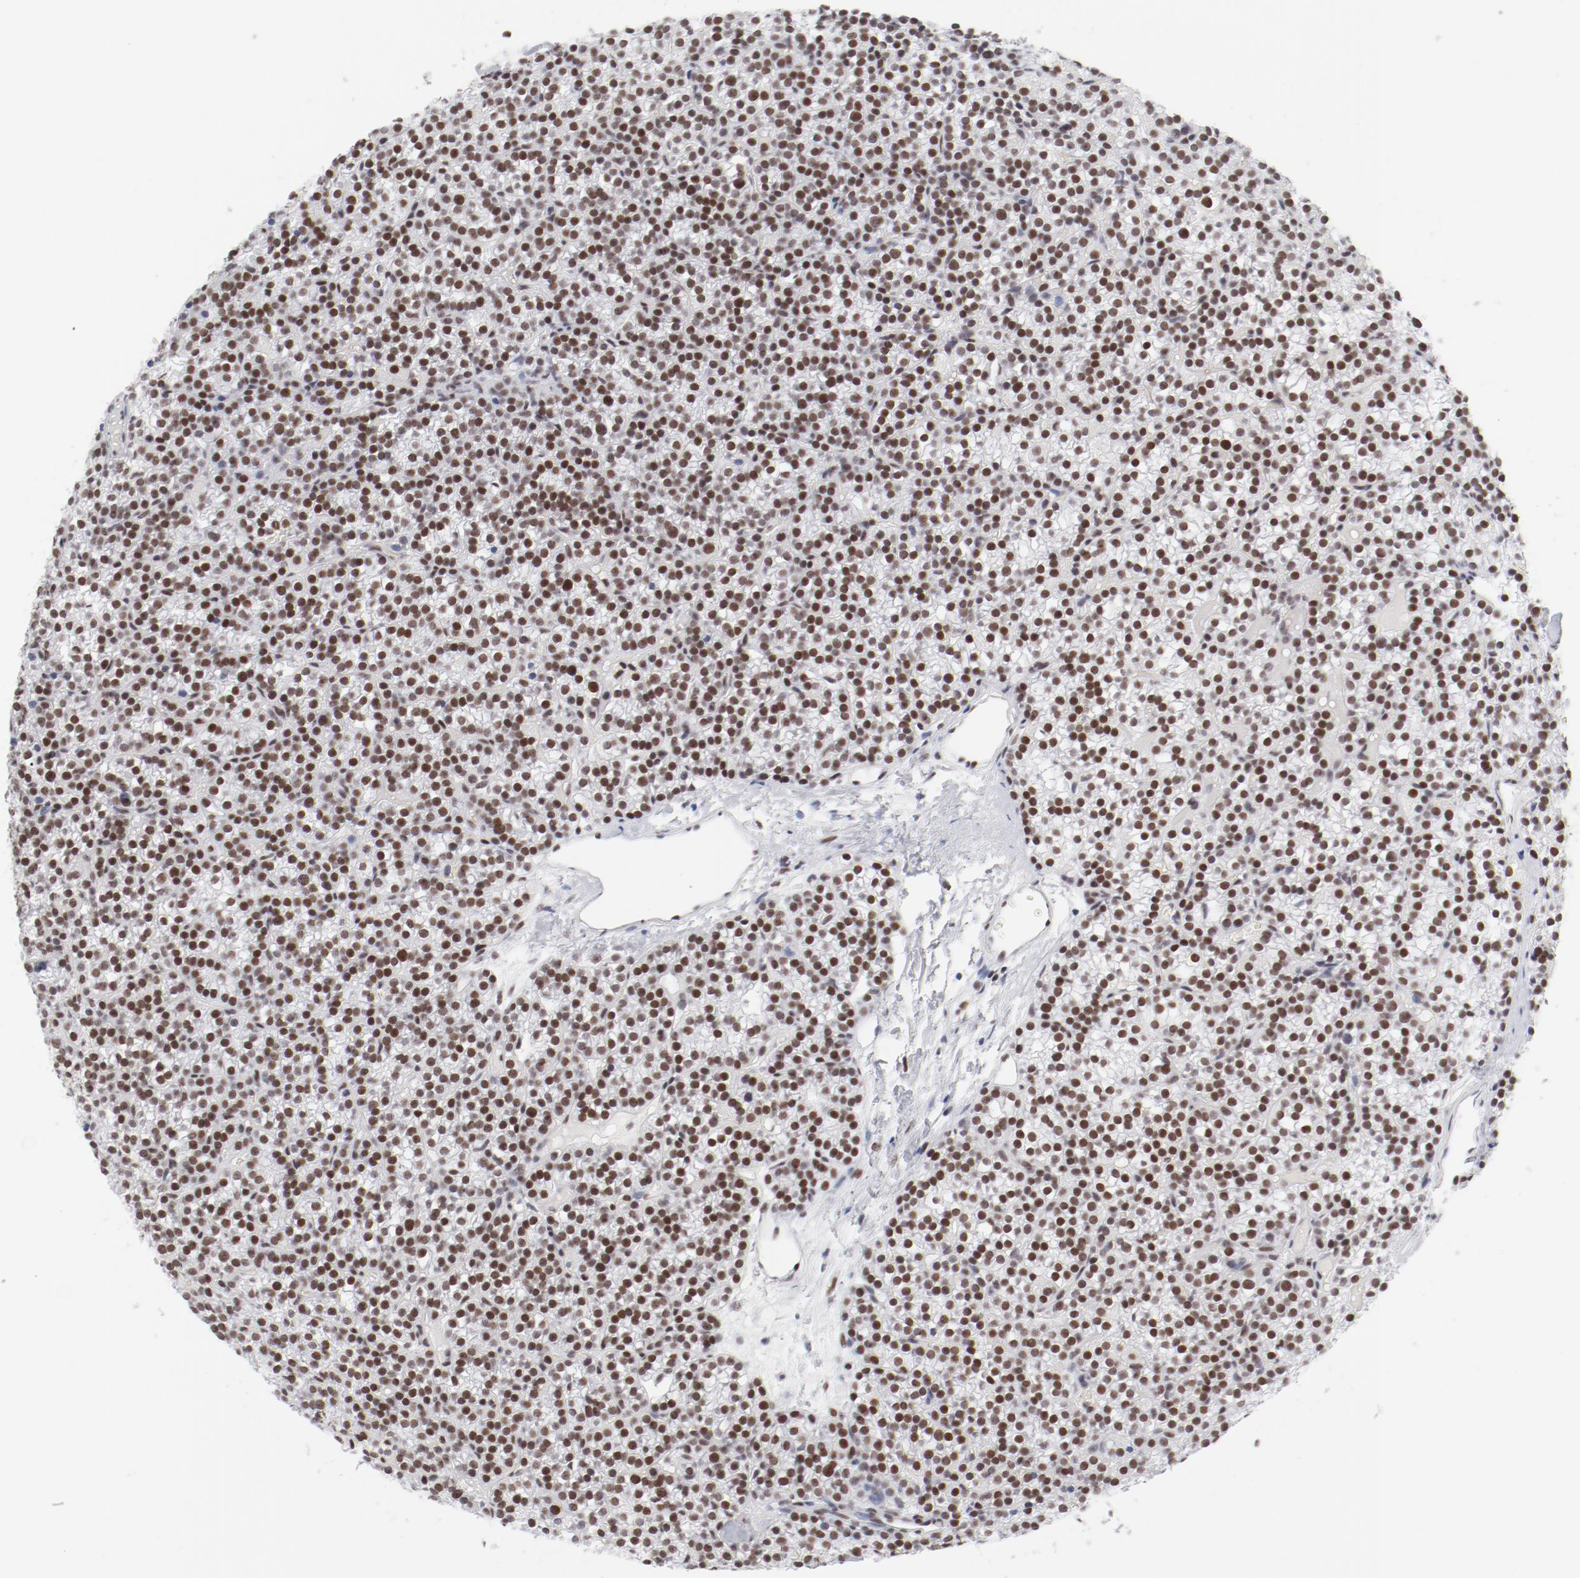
{"staining": {"intensity": "moderate", "quantity": "25%-75%", "location": "nuclear"}, "tissue": "parathyroid gland", "cell_type": "Glandular cells", "image_type": "normal", "snomed": [{"axis": "morphology", "description": "Normal tissue, NOS"}, {"axis": "topography", "description": "Parathyroid gland"}], "caption": "High-magnification brightfield microscopy of normal parathyroid gland stained with DAB (3,3'-diaminobenzidine) (brown) and counterstained with hematoxylin (blue). glandular cells exhibit moderate nuclear staining is present in approximately25%-75% of cells.", "gene": "ATF2", "patient": {"sex": "female", "age": 50}}